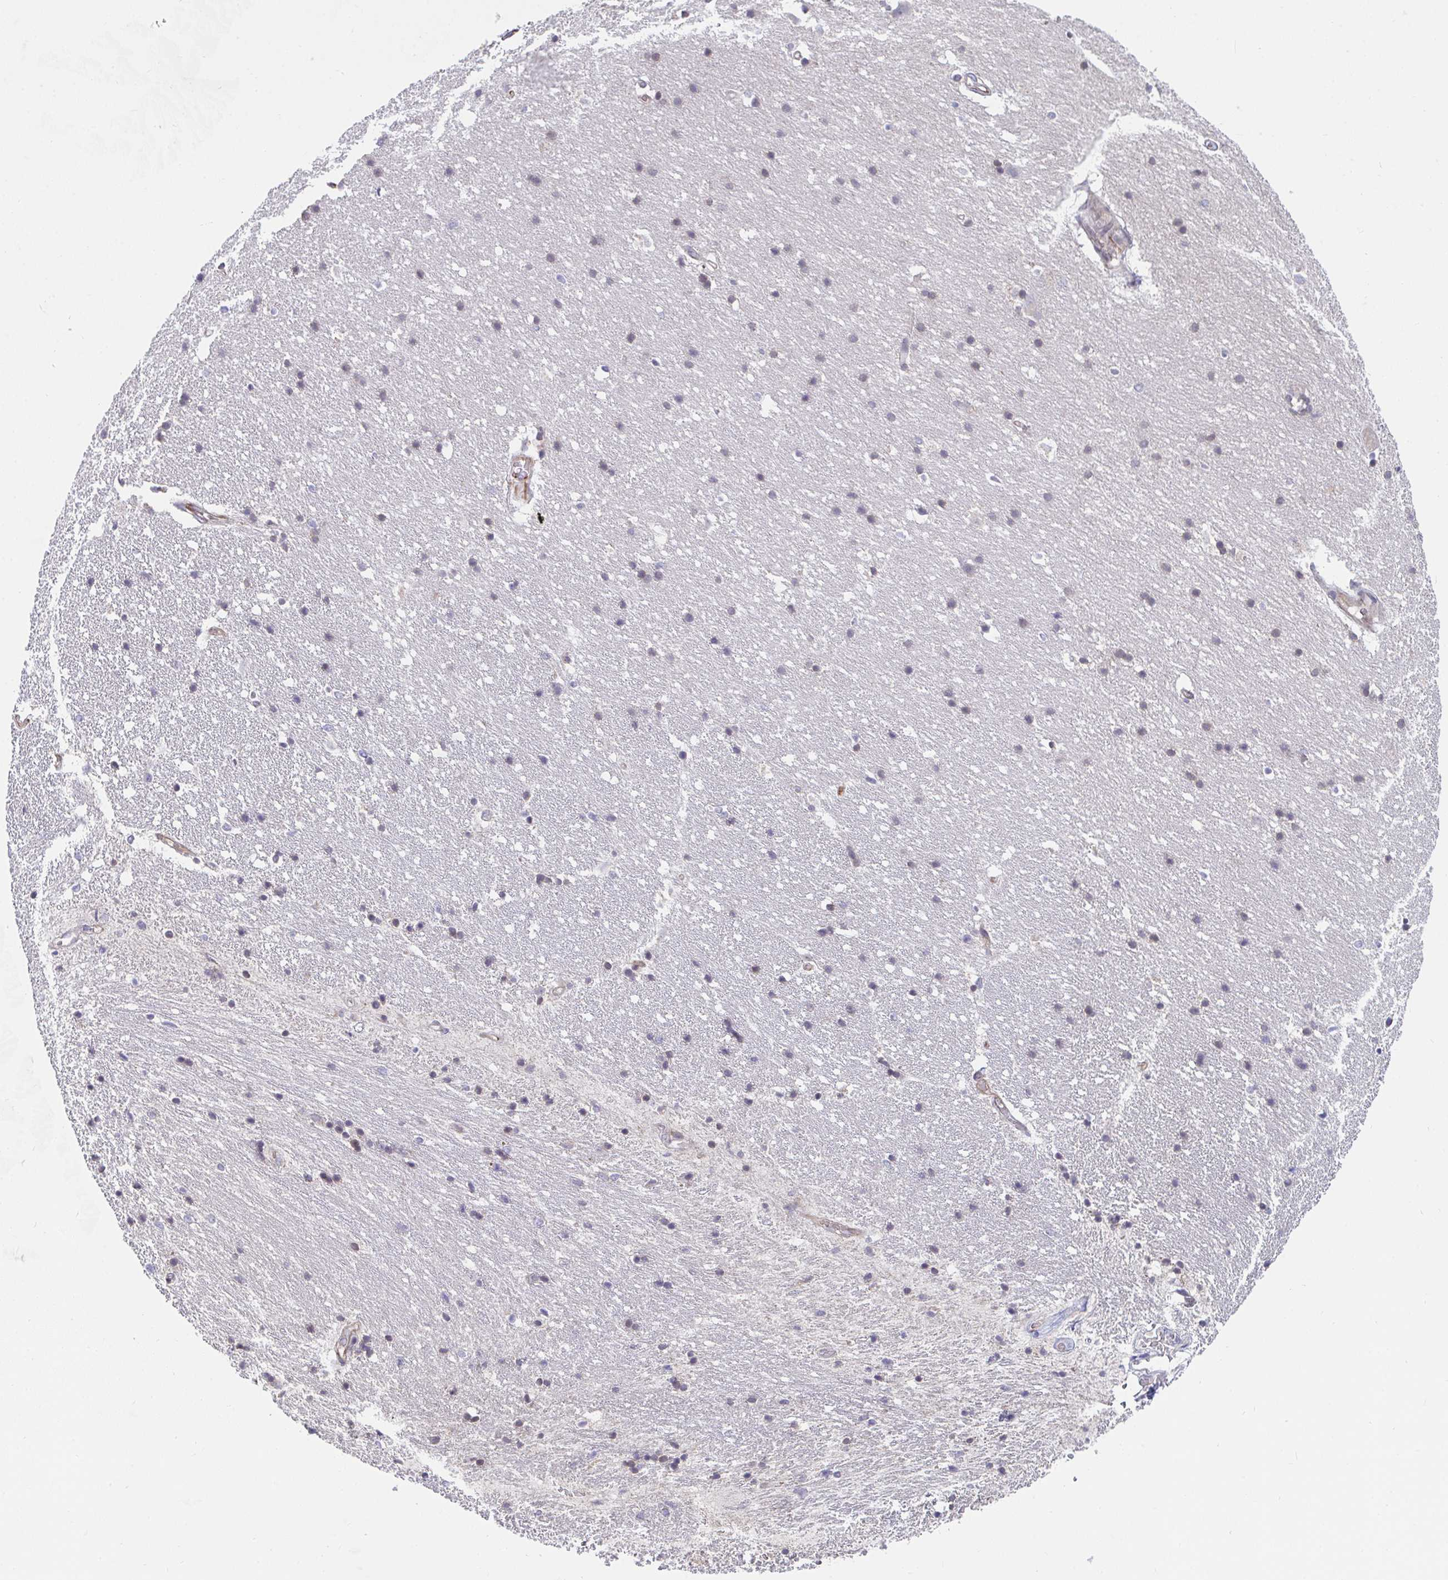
{"staining": {"intensity": "negative", "quantity": "none", "location": "none"}, "tissue": "hippocampus", "cell_type": "Glial cells", "image_type": "normal", "snomed": [{"axis": "morphology", "description": "Normal tissue, NOS"}, {"axis": "topography", "description": "Hippocampus"}], "caption": "Immunohistochemistry (IHC) histopathology image of benign hippocampus stained for a protein (brown), which demonstrates no staining in glial cells.", "gene": "EIF1AD", "patient": {"sex": "male", "age": 63}}